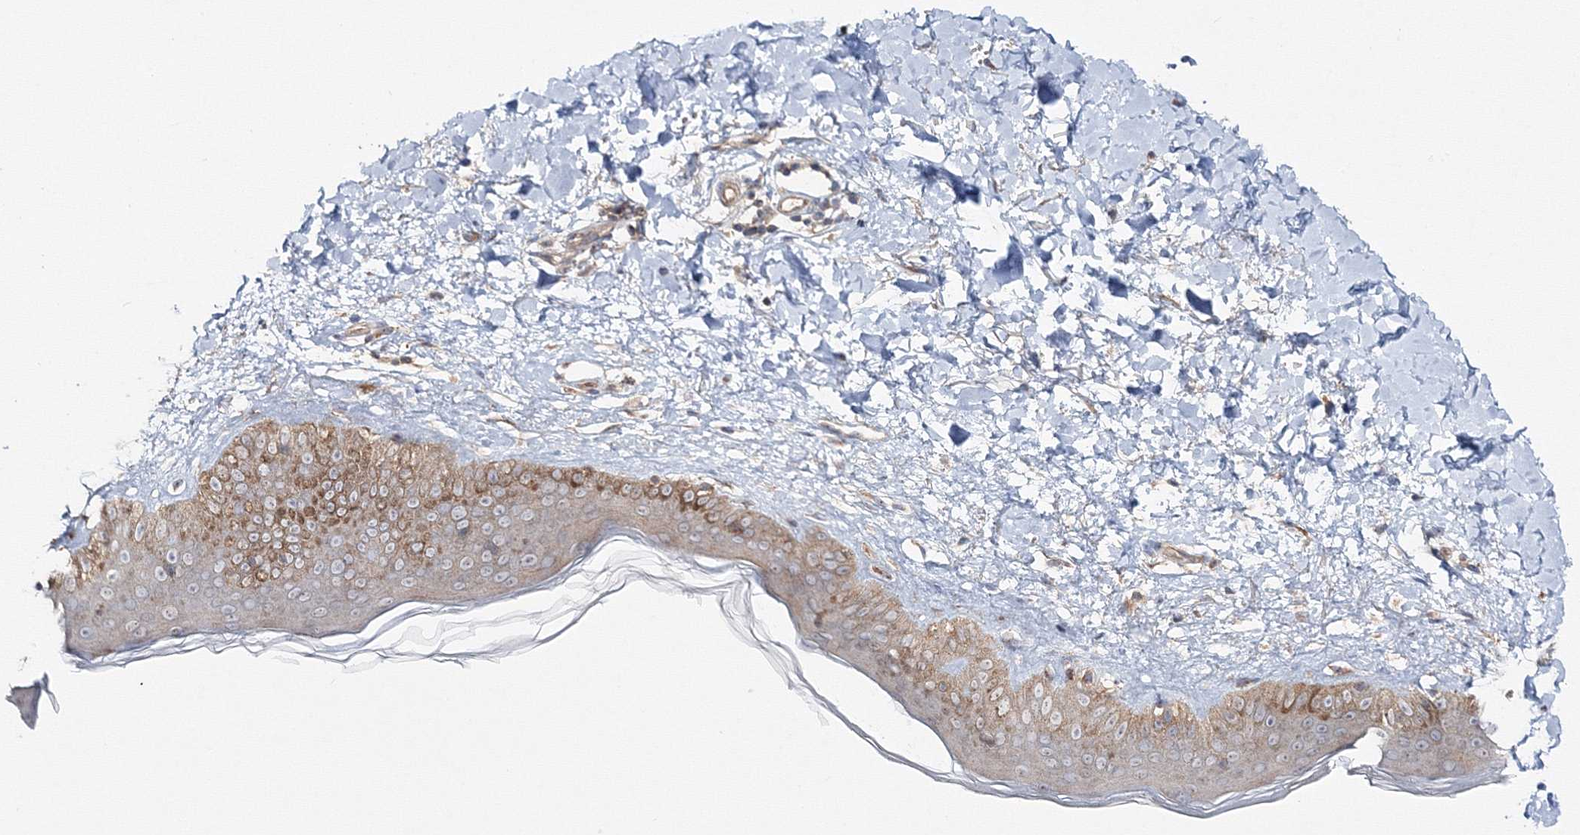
{"staining": {"intensity": "moderate", "quantity": ">75%", "location": "cytoplasmic/membranous"}, "tissue": "skin", "cell_type": "Fibroblasts", "image_type": "normal", "snomed": [{"axis": "morphology", "description": "Normal tissue, NOS"}, {"axis": "topography", "description": "Skin"}], "caption": "Immunohistochemistry image of normal skin: skin stained using immunohistochemistry (IHC) shows medium levels of moderate protein expression localized specifically in the cytoplasmic/membranous of fibroblasts, appearing as a cytoplasmic/membranous brown color.", "gene": "PEX13", "patient": {"sex": "female", "age": 58}}